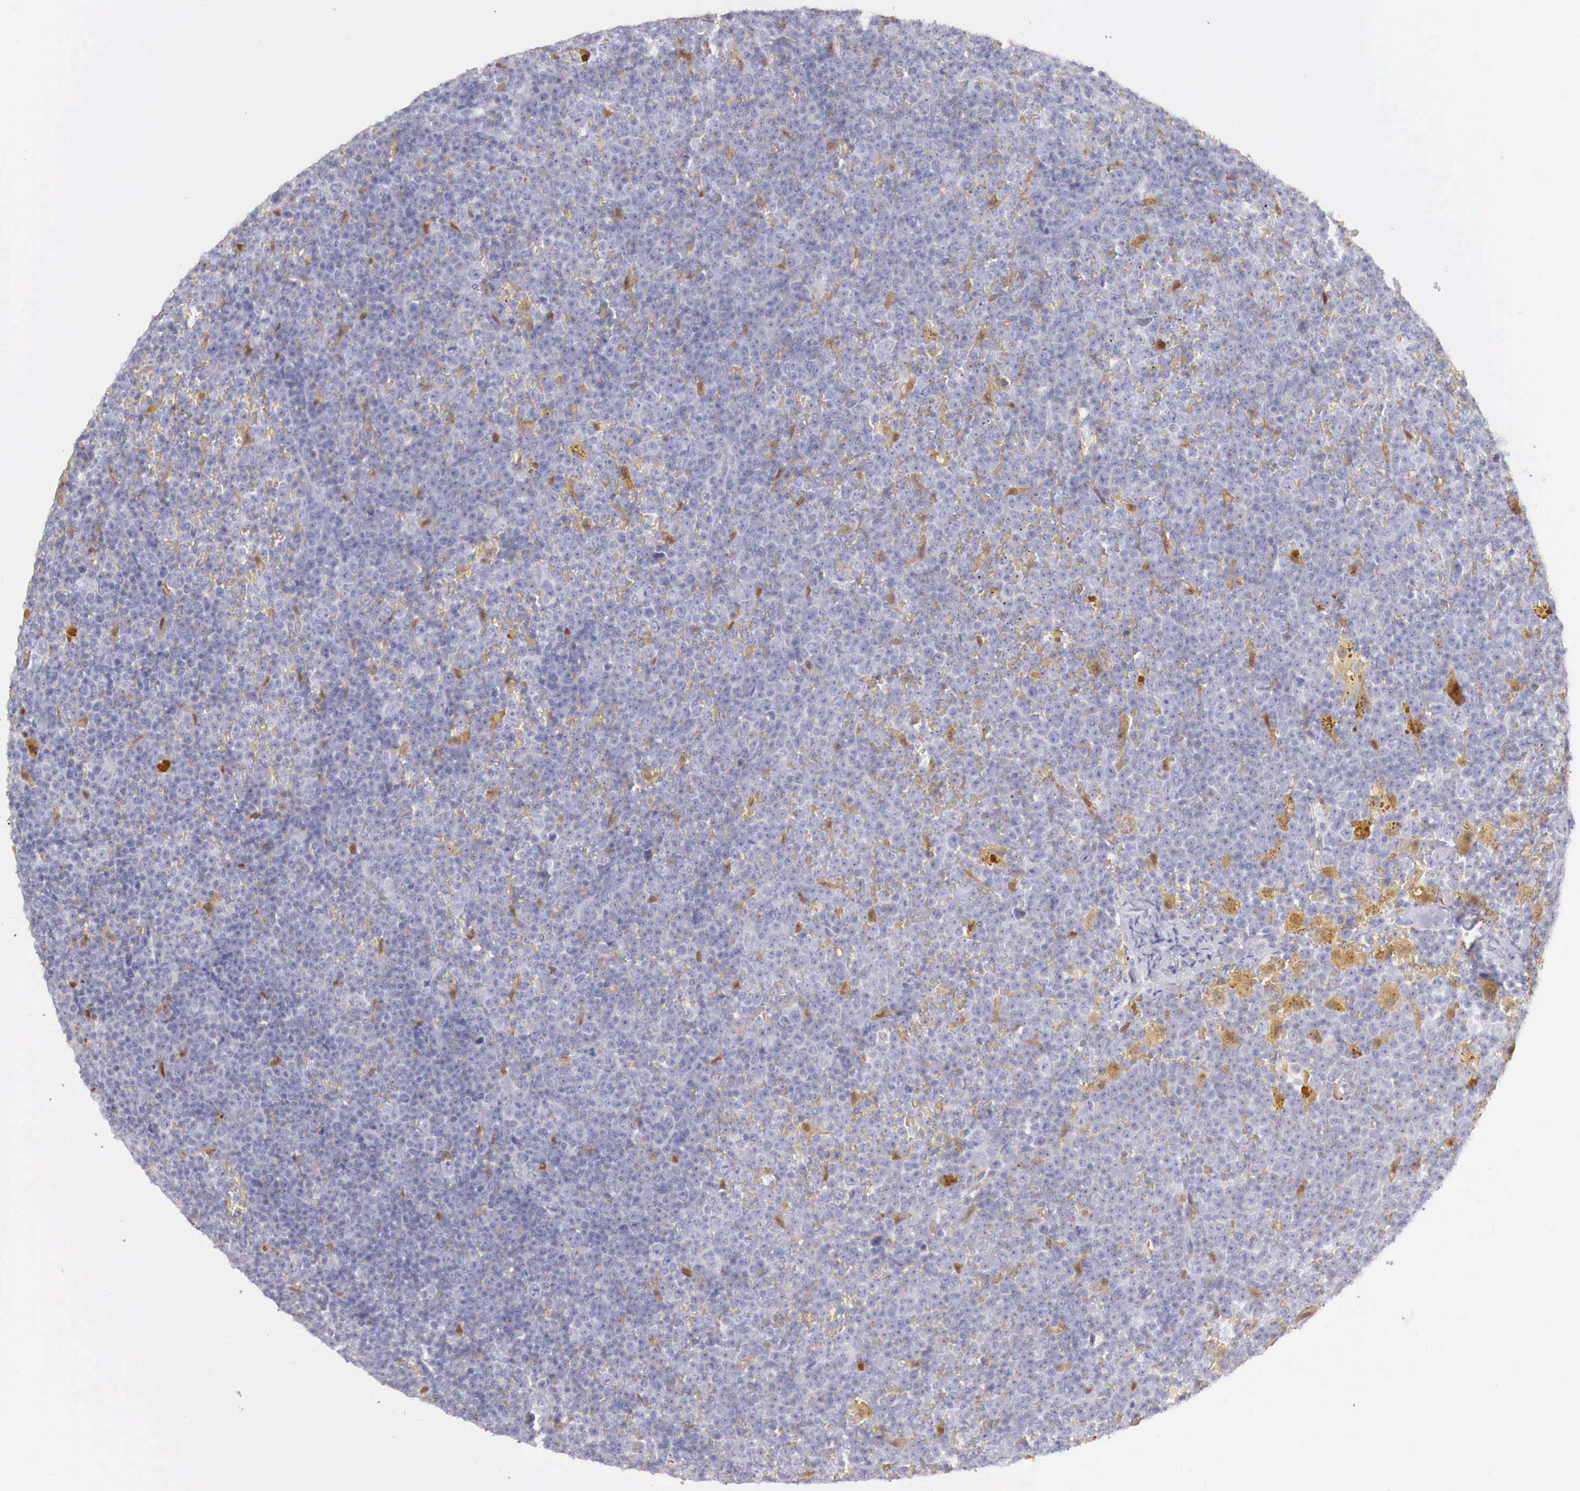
{"staining": {"intensity": "negative", "quantity": "none", "location": "none"}, "tissue": "lymphoma", "cell_type": "Tumor cells", "image_type": "cancer", "snomed": [{"axis": "morphology", "description": "Malignant lymphoma, non-Hodgkin's type, Low grade"}, {"axis": "topography", "description": "Lymph node"}], "caption": "Immunohistochemical staining of malignant lymphoma, non-Hodgkin's type (low-grade) exhibits no significant staining in tumor cells. (DAB (3,3'-diaminobenzidine) immunohistochemistry, high magnification).", "gene": "RENBP", "patient": {"sex": "male", "age": 50}}